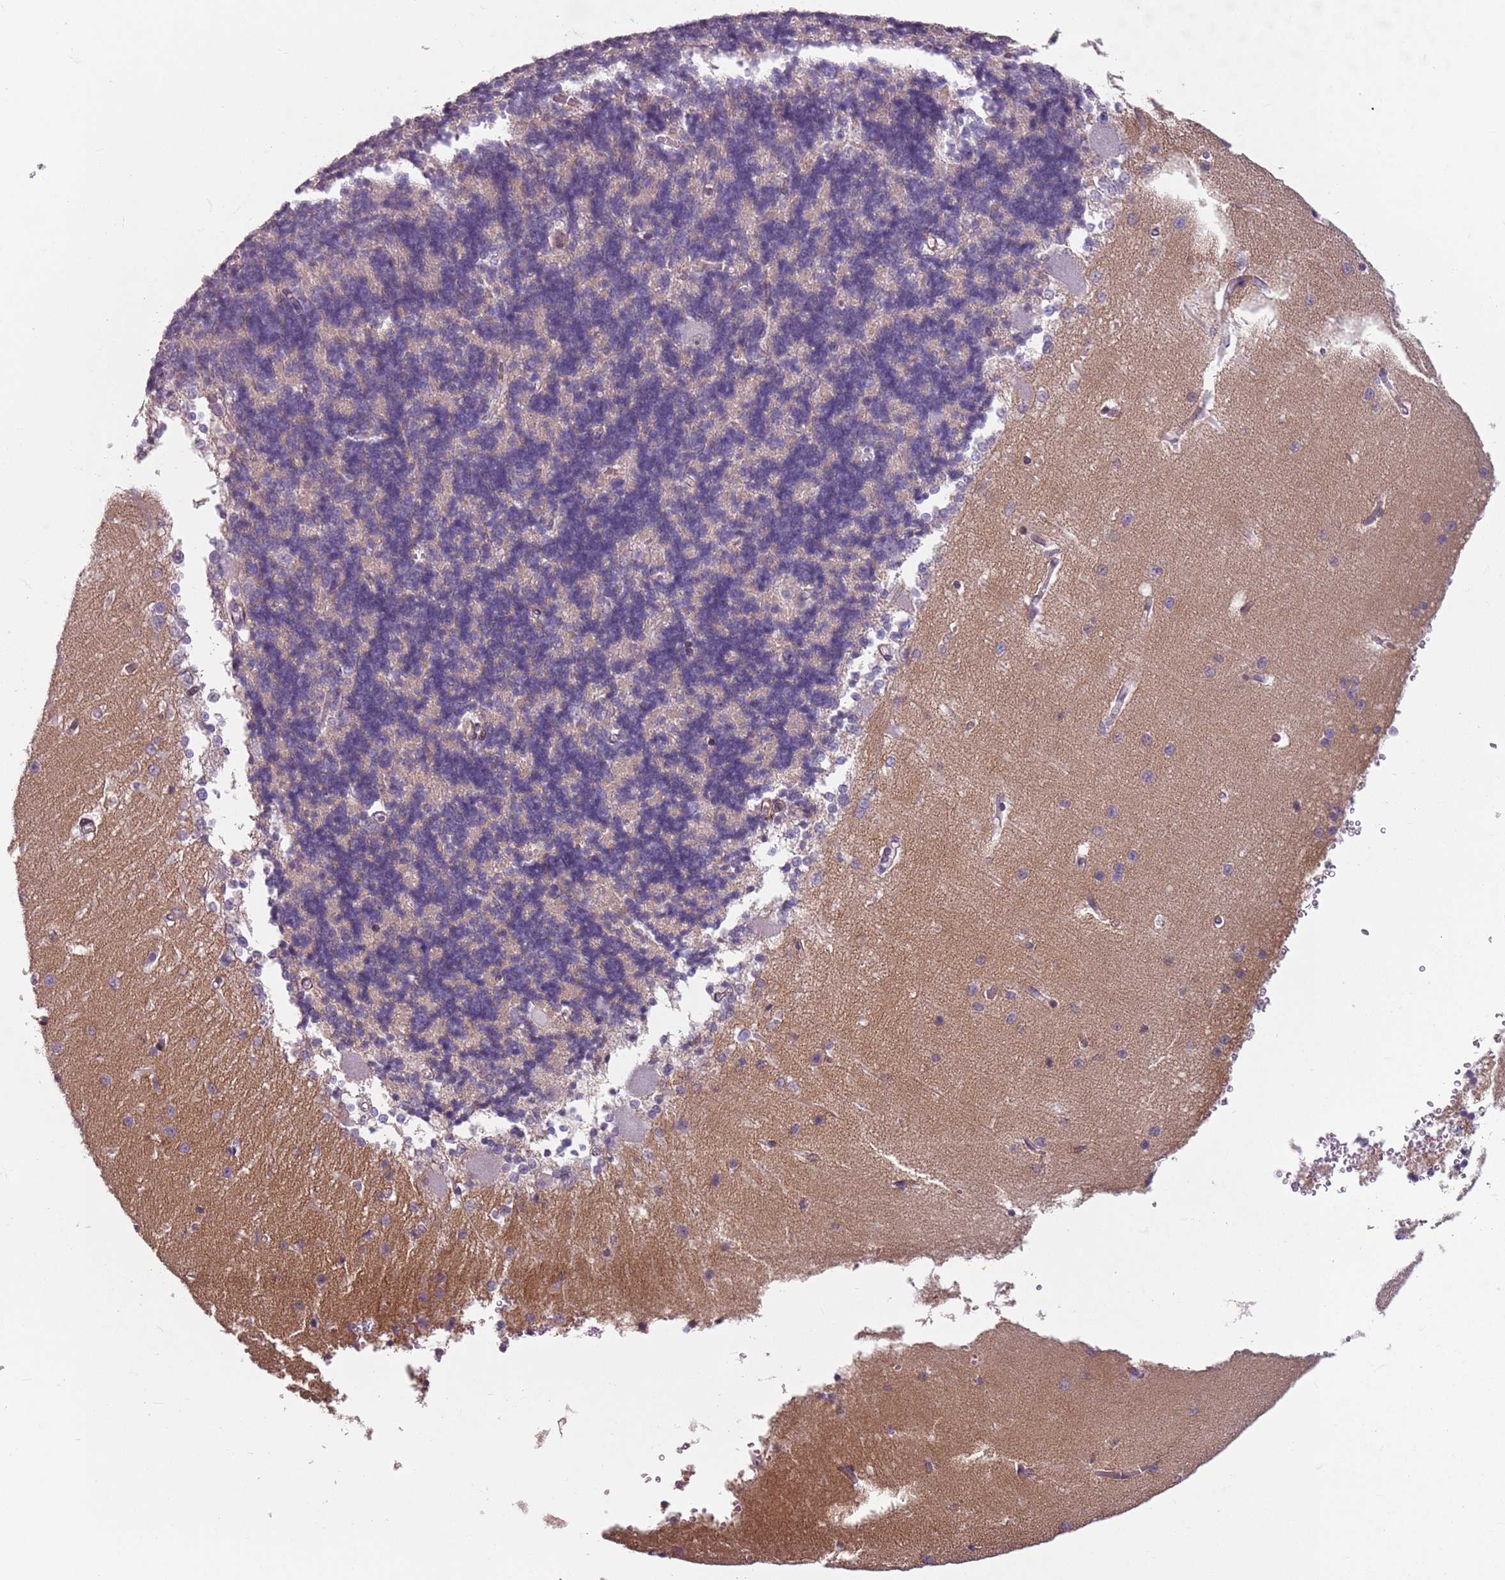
{"staining": {"intensity": "negative", "quantity": "none", "location": "none"}, "tissue": "cerebellum", "cell_type": "Cells in granular layer", "image_type": "normal", "snomed": [{"axis": "morphology", "description": "Normal tissue, NOS"}, {"axis": "topography", "description": "Cerebellum"}], "caption": "A histopathology image of cerebellum stained for a protein exhibits no brown staining in cells in granular layer.", "gene": "TMC4", "patient": {"sex": "male", "age": 37}}